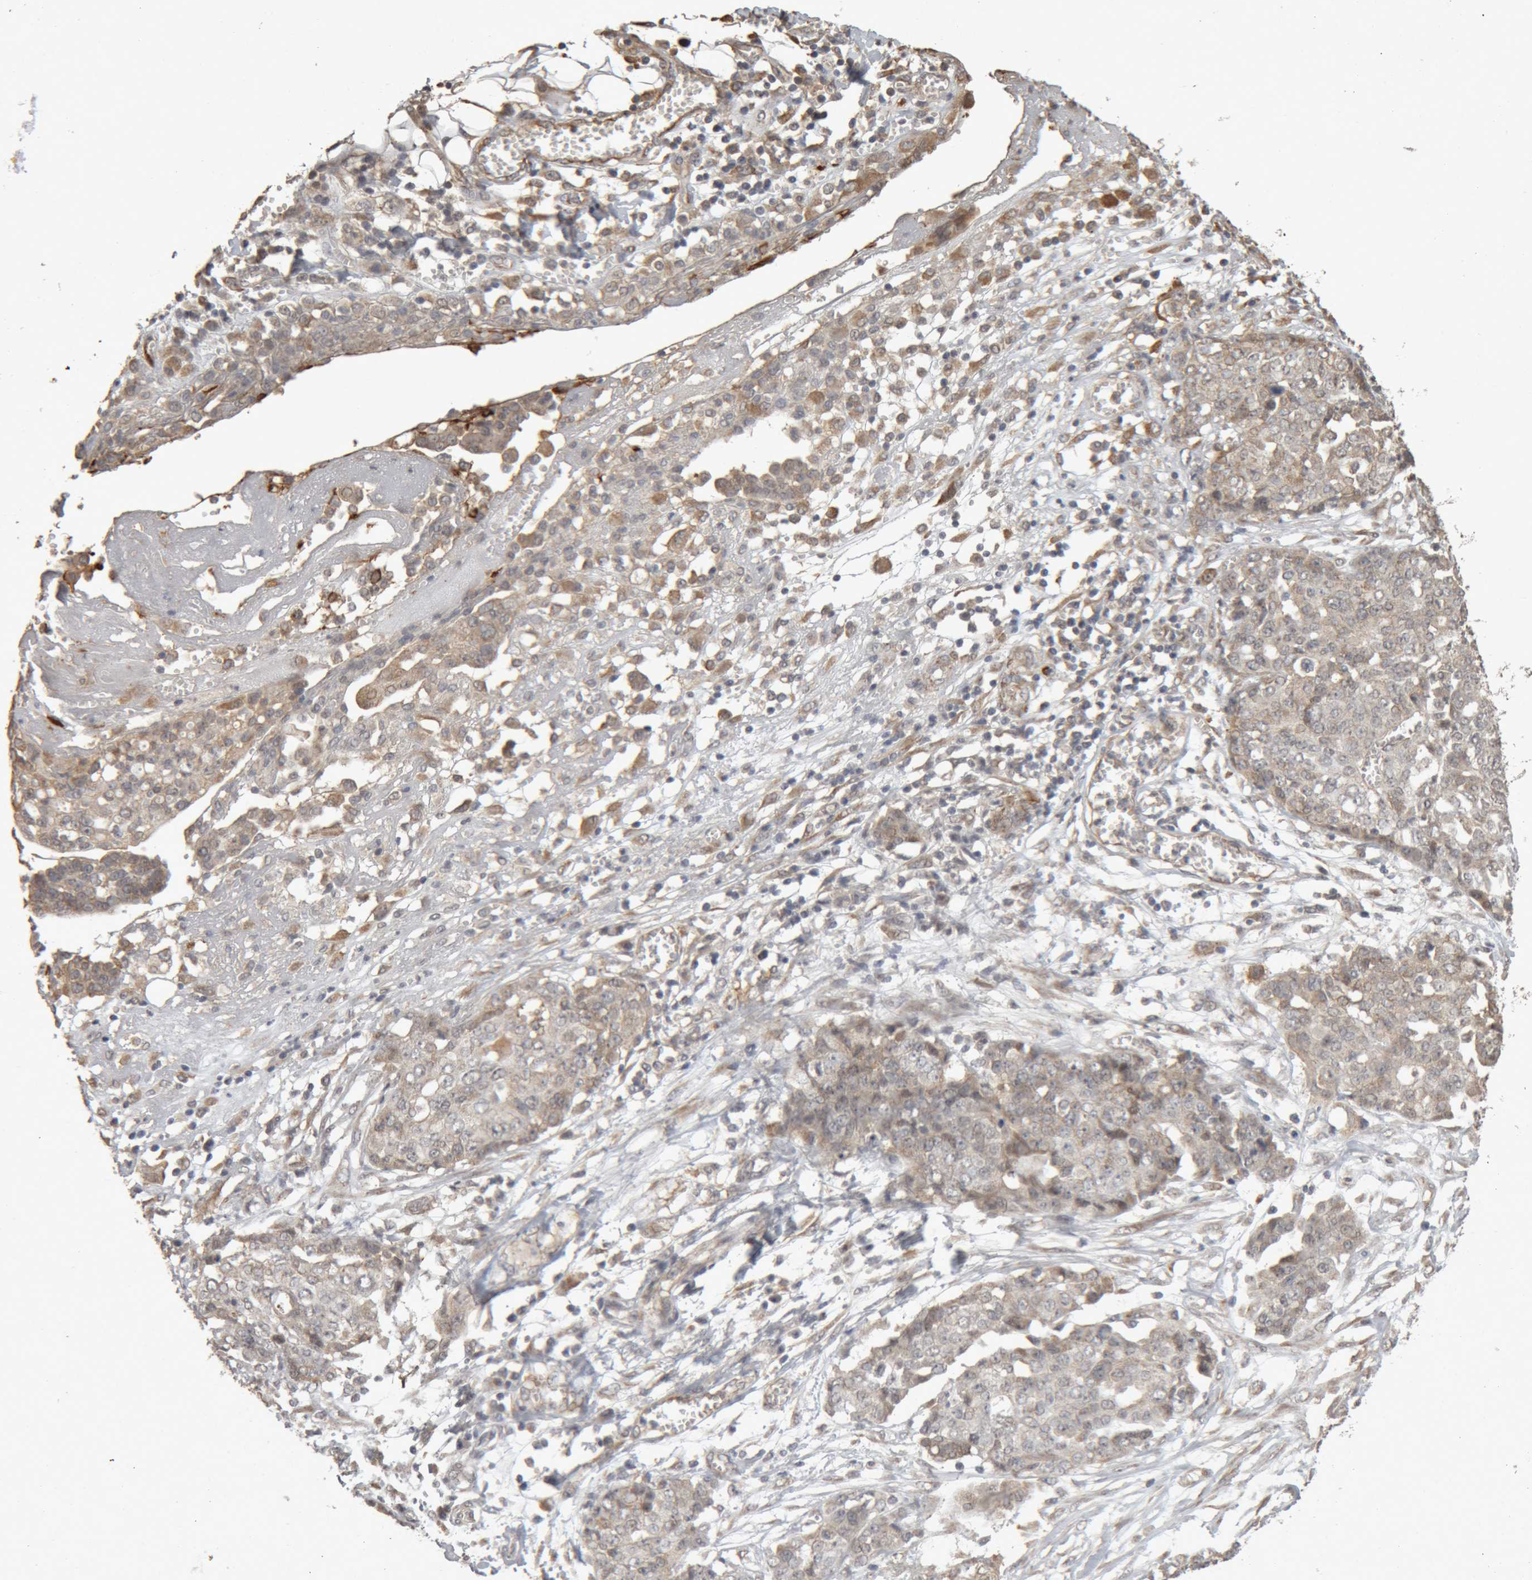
{"staining": {"intensity": "weak", "quantity": ">75%", "location": "cytoplasmic/membranous"}, "tissue": "ovarian cancer", "cell_type": "Tumor cells", "image_type": "cancer", "snomed": [{"axis": "morphology", "description": "Cystadenocarcinoma, serous, NOS"}, {"axis": "topography", "description": "Soft tissue"}, {"axis": "topography", "description": "Ovary"}], "caption": "Immunohistochemistry (DAB) staining of ovarian cancer (serous cystadenocarcinoma) exhibits weak cytoplasmic/membranous protein expression in about >75% of tumor cells.", "gene": "MEP1A", "patient": {"sex": "female", "age": 57}}